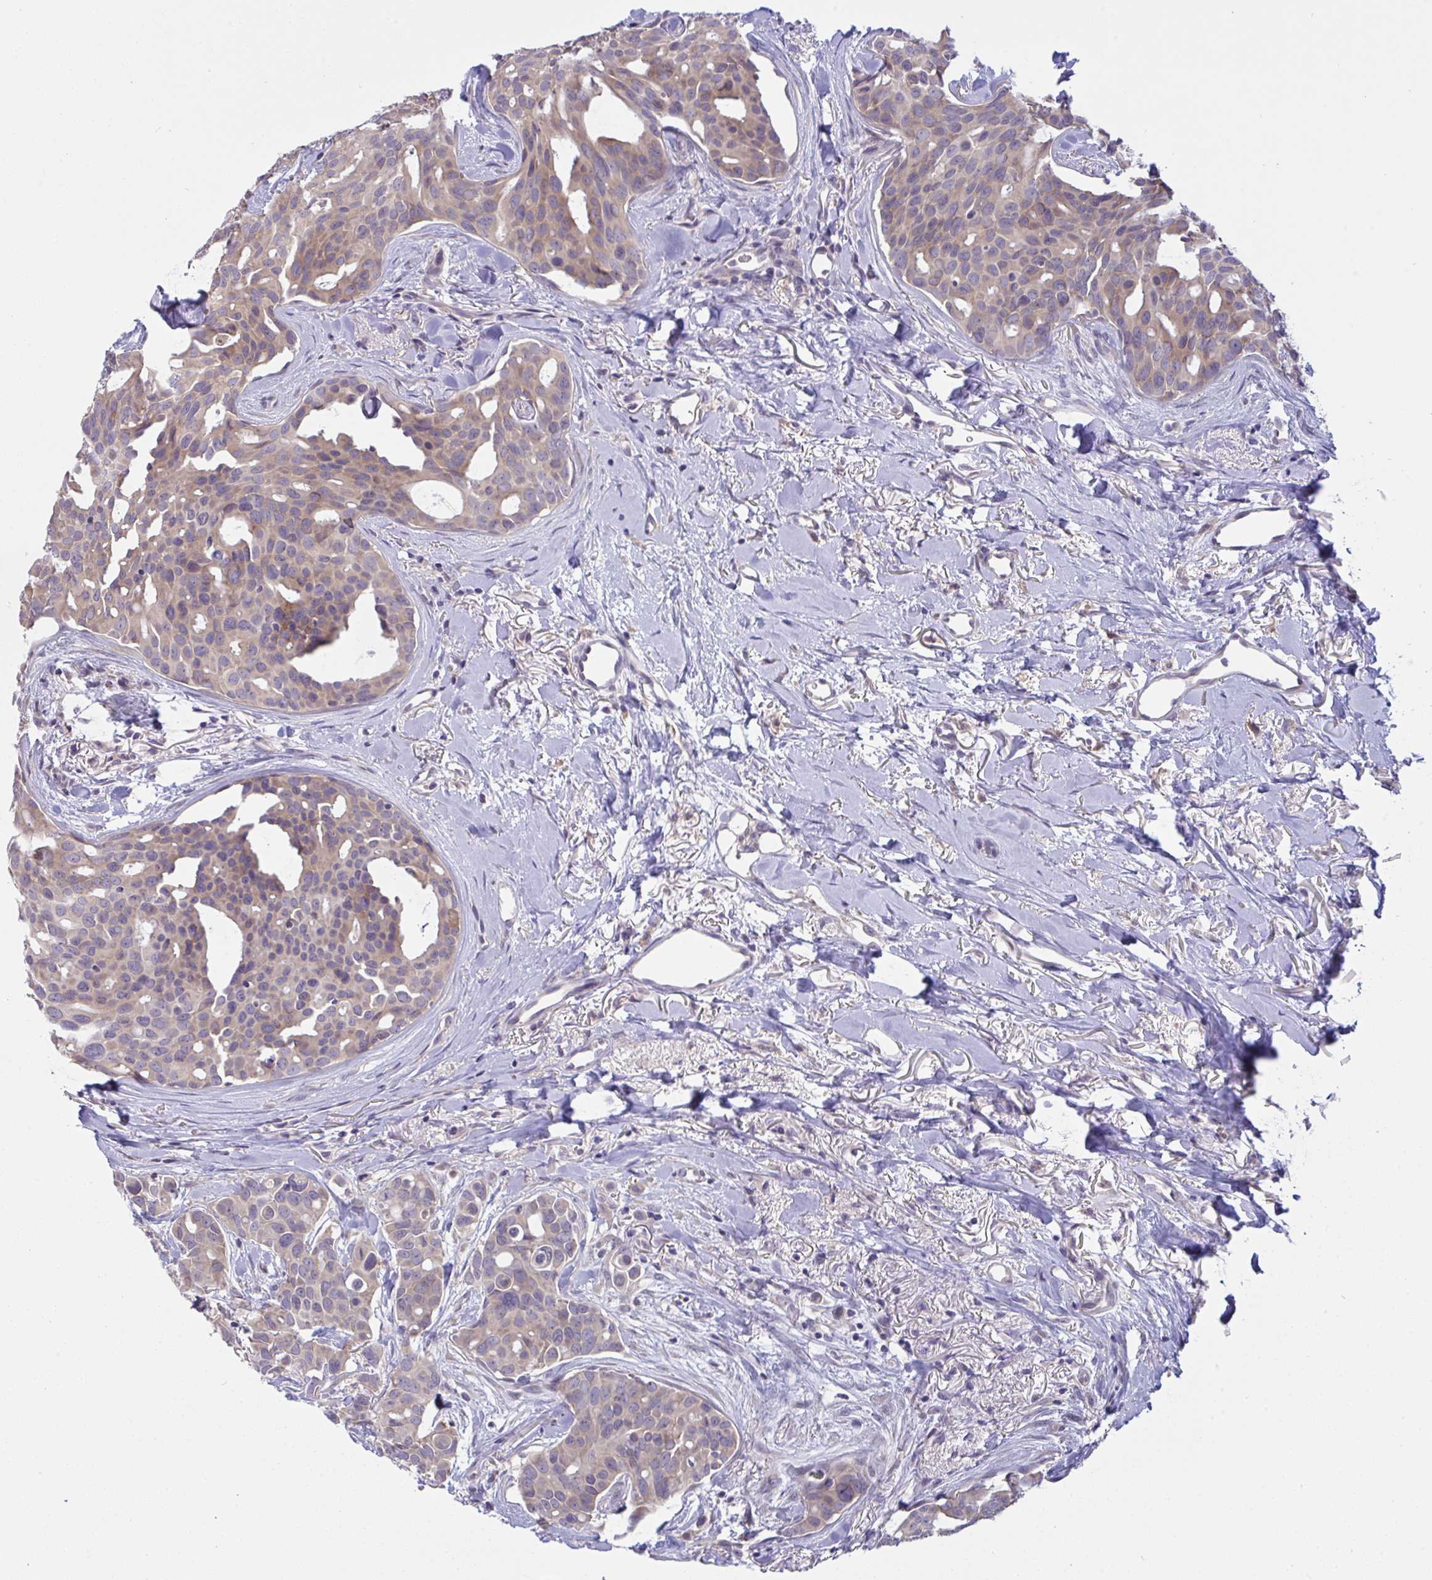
{"staining": {"intensity": "weak", "quantity": ">75%", "location": "cytoplasmic/membranous"}, "tissue": "breast cancer", "cell_type": "Tumor cells", "image_type": "cancer", "snomed": [{"axis": "morphology", "description": "Duct carcinoma"}, {"axis": "topography", "description": "Breast"}], "caption": "Immunohistochemistry (IHC) of breast cancer (intraductal carcinoma) demonstrates low levels of weak cytoplasmic/membranous expression in about >75% of tumor cells.", "gene": "TMEM41A", "patient": {"sex": "female", "age": 54}}